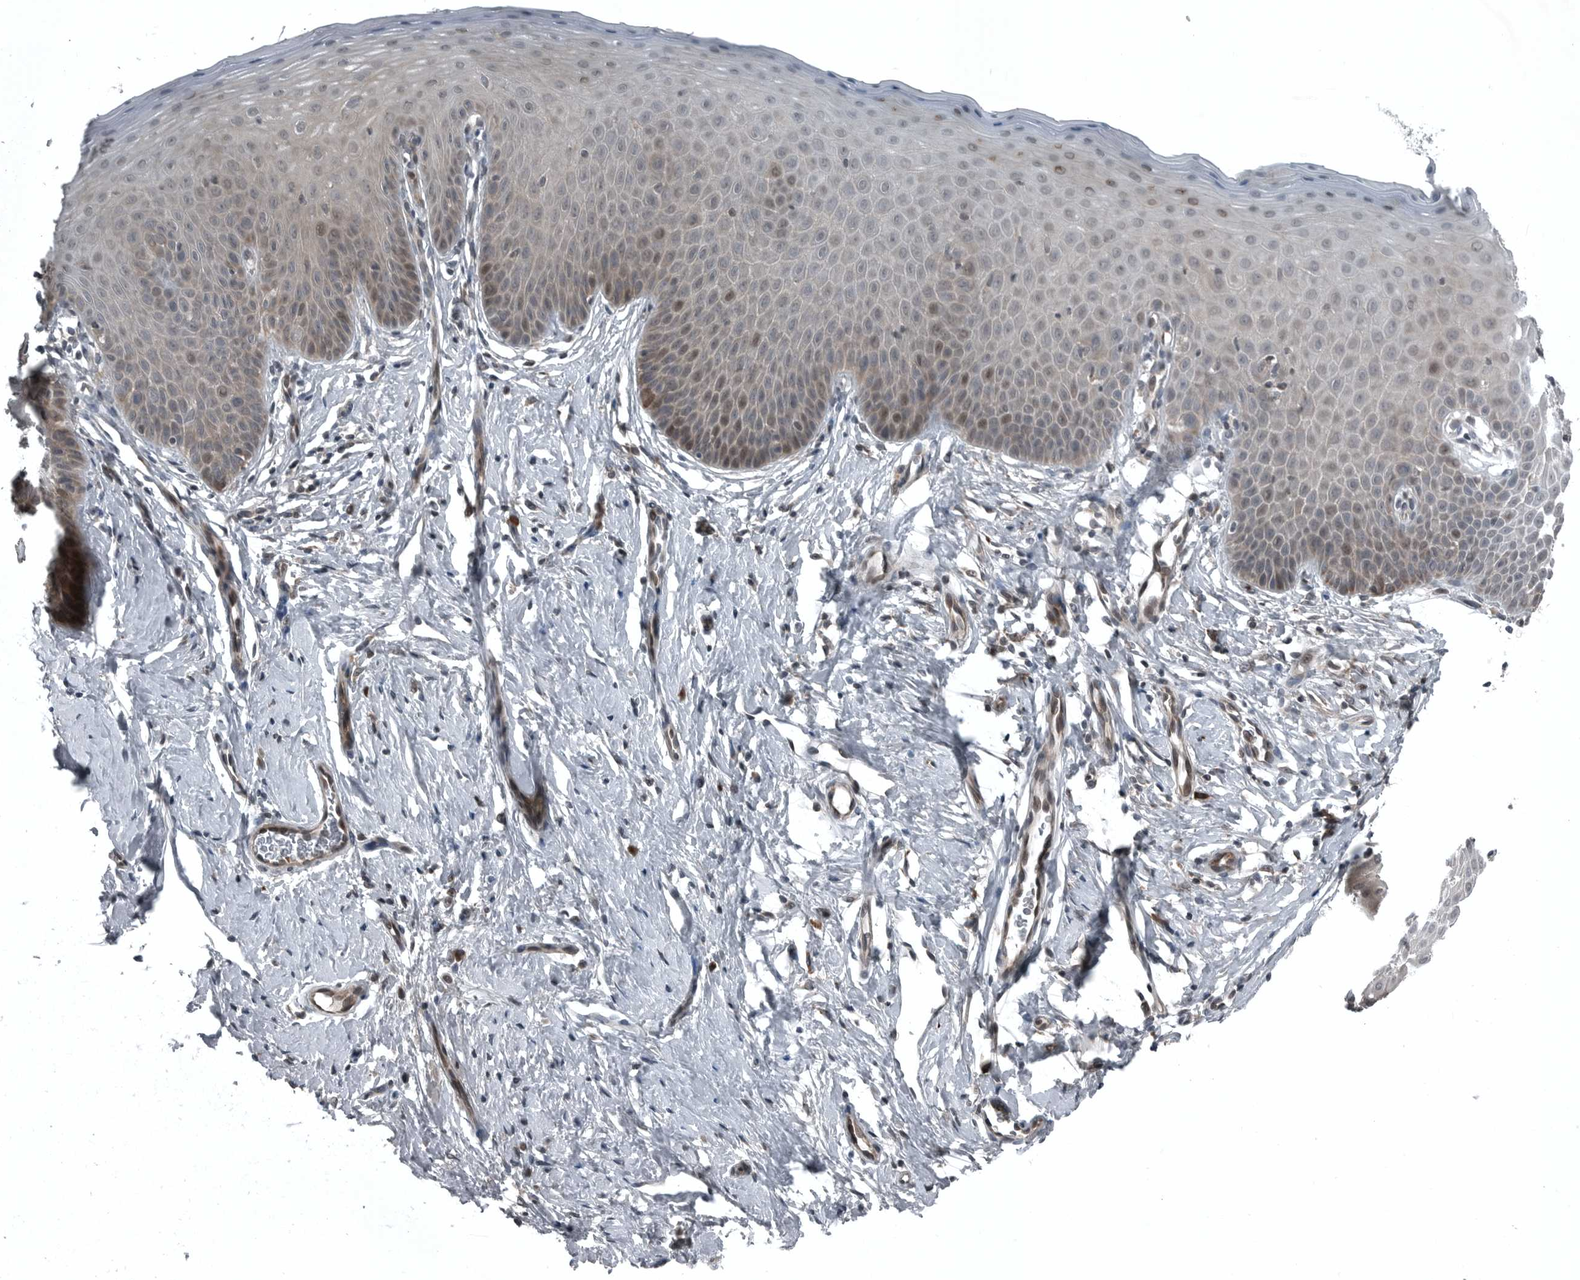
{"staining": {"intensity": "negative", "quantity": "none", "location": "none"}, "tissue": "cervix", "cell_type": "Glandular cells", "image_type": "normal", "snomed": [{"axis": "morphology", "description": "Normal tissue, NOS"}, {"axis": "topography", "description": "Cervix"}], "caption": "High magnification brightfield microscopy of unremarkable cervix stained with DAB (brown) and counterstained with hematoxylin (blue): glandular cells show no significant expression.", "gene": "GAK", "patient": {"sex": "female", "age": 36}}